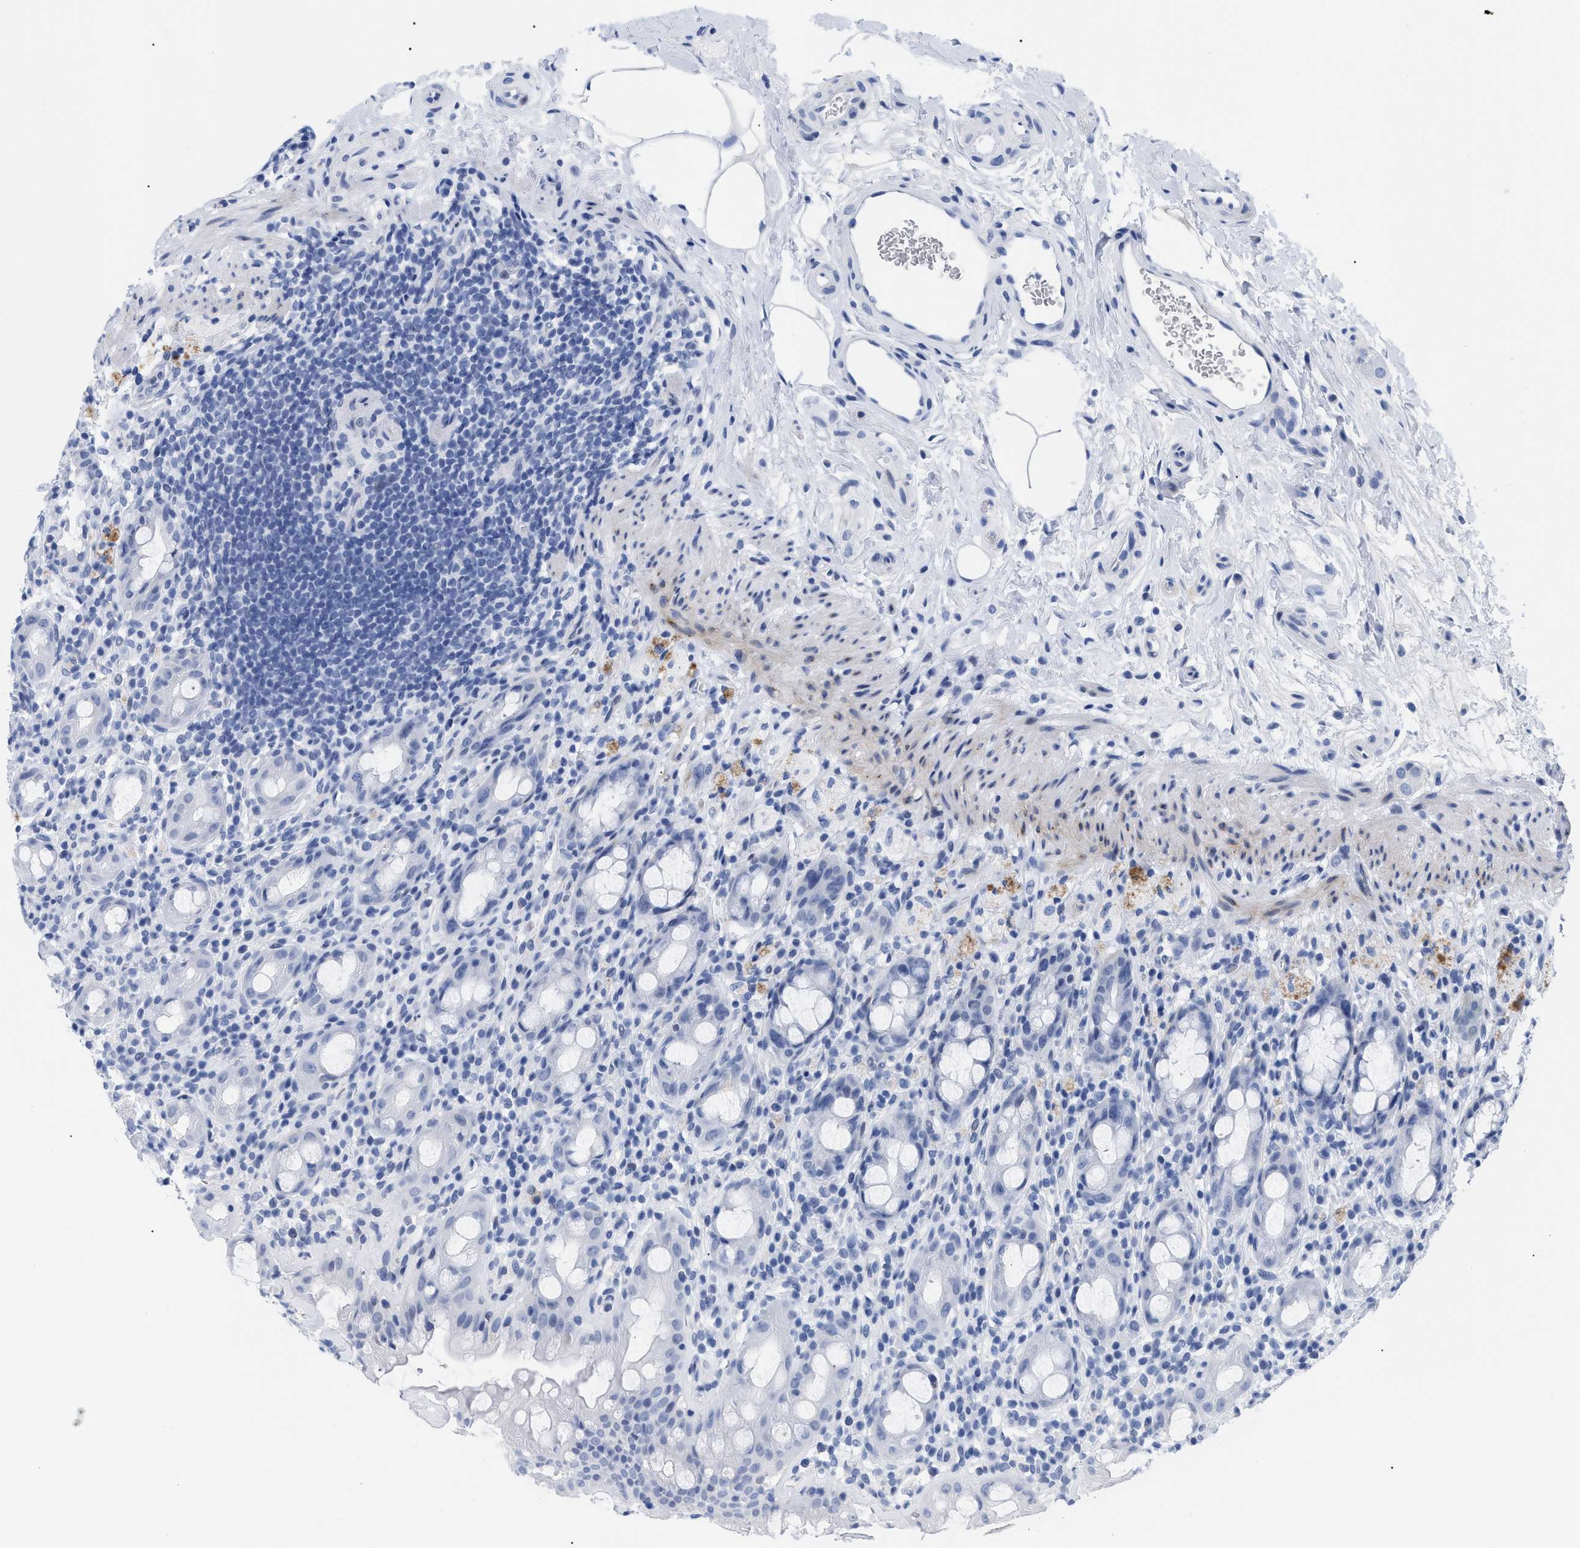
{"staining": {"intensity": "negative", "quantity": "none", "location": "none"}, "tissue": "rectum", "cell_type": "Glandular cells", "image_type": "normal", "snomed": [{"axis": "morphology", "description": "Normal tissue, NOS"}, {"axis": "topography", "description": "Rectum"}], "caption": "The image shows no staining of glandular cells in unremarkable rectum. Nuclei are stained in blue.", "gene": "DUSP26", "patient": {"sex": "male", "age": 44}}